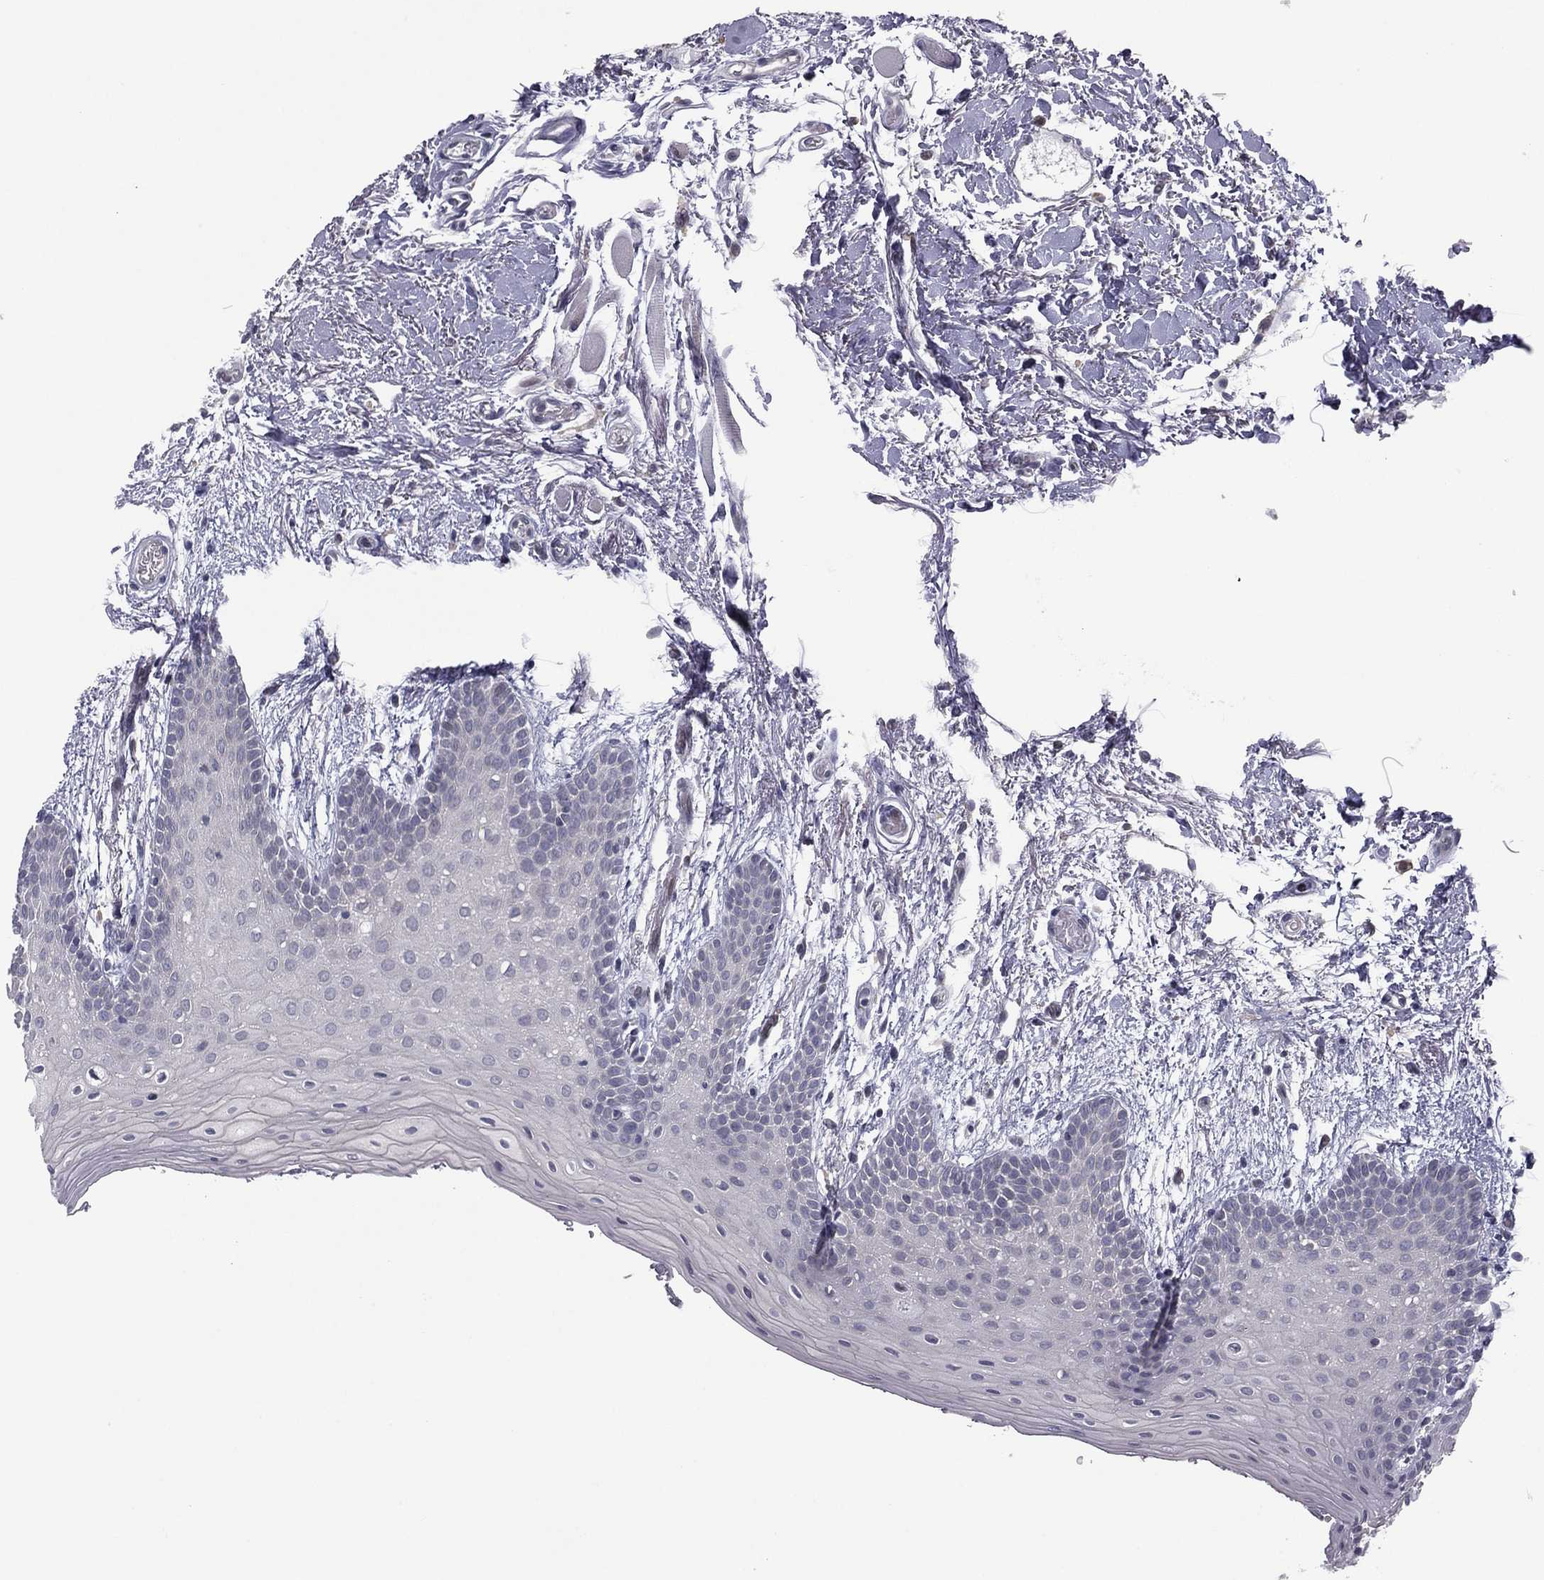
{"staining": {"intensity": "negative", "quantity": "none", "location": "none"}, "tissue": "oral mucosa", "cell_type": "Squamous epithelial cells", "image_type": "normal", "snomed": [{"axis": "morphology", "description": "Normal tissue, NOS"}, {"axis": "topography", "description": "Oral tissue"}, {"axis": "topography", "description": "Tounge, NOS"}], "caption": "DAB (3,3'-diaminobenzidine) immunohistochemical staining of normal oral mucosa reveals no significant positivity in squamous epithelial cells. The staining is performed using DAB (3,3'-diaminobenzidine) brown chromogen with nuclei counter-stained in using hematoxylin.", "gene": "ACTRT2", "patient": {"sex": "female", "age": 86}}